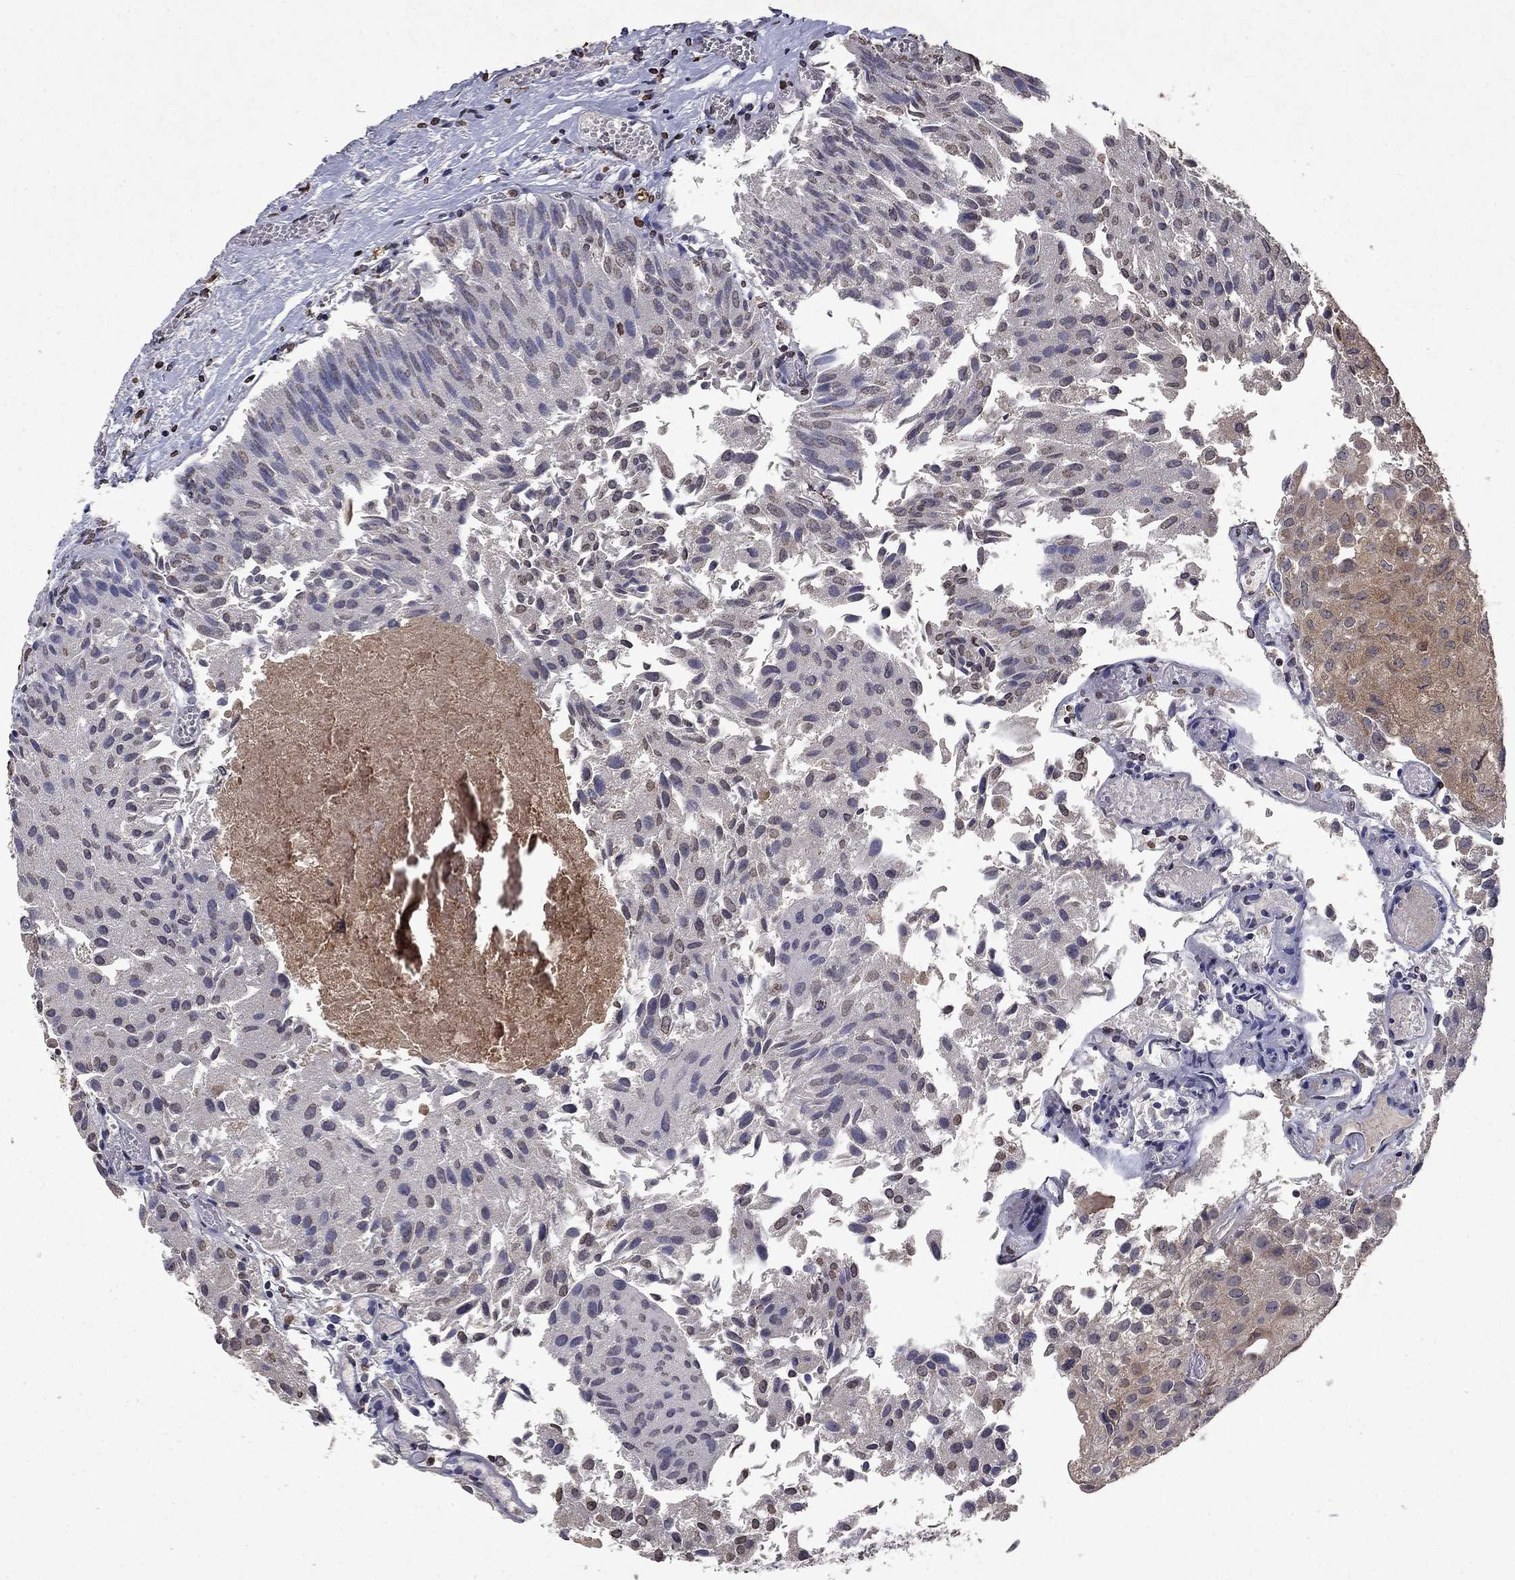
{"staining": {"intensity": "weak", "quantity": "25%-75%", "location": "cytoplasmic/membranous,nuclear"}, "tissue": "urothelial cancer", "cell_type": "Tumor cells", "image_type": "cancer", "snomed": [{"axis": "morphology", "description": "Urothelial carcinoma, Low grade"}, {"axis": "topography", "description": "Urinary bladder"}], "caption": "This histopathology image shows immunohistochemistry staining of urothelial cancer, with low weak cytoplasmic/membranous and nuclear expression in approximately 25%-75% of tumor cells.", "gene": "TTC38", "patient": {"sex": "female", "age": 78}}